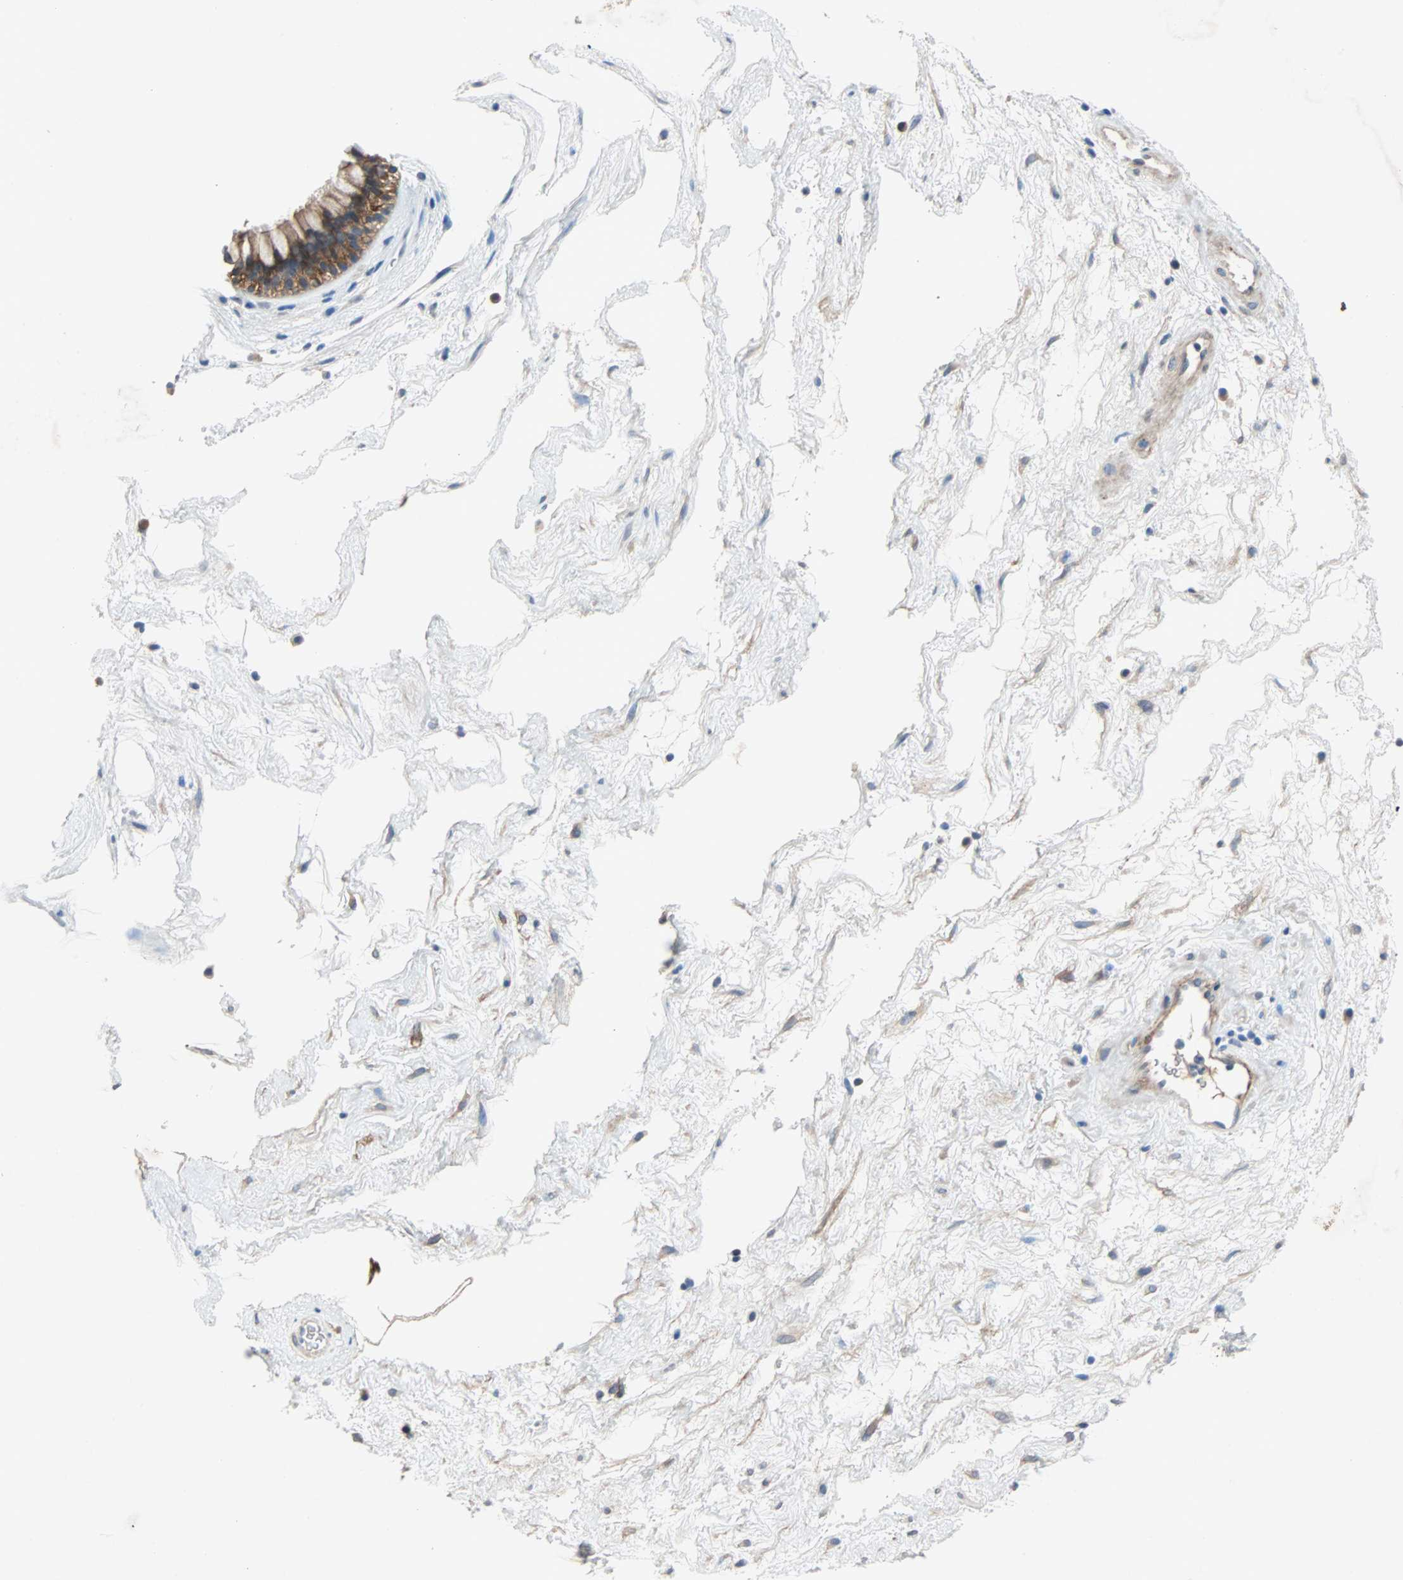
{"staining": {"intensity": "strong", "quantity": ">75%", "location": "cytoplasmic/membranous"}, "tissue": "nasopharynx", "cell_type": "Respiratory epithelial cells", "image_type": "normal", "snomed": [{"axis": "morphology", "description": "Normal tissue, NOS"}, {"axis": "morphology", "description": "Inflammation, NOS"}, {"axis": "topography", "description": "Nasopharynx"}], "caption": "Benign nasopharynx was stained to show a protein in brown. There is high levels of strong cytoplasmic/membranous staining in approximately >75% of respiratory epithelial cells. The staining is performed using DAB (3,3'-diaminobenzidine) brown chromogen to label protein expression. The nuclei are counter-stained blue using hematoxylin.", "gene": "TNFRSF12A", "patient": {"sex": "male", "age": 48}}